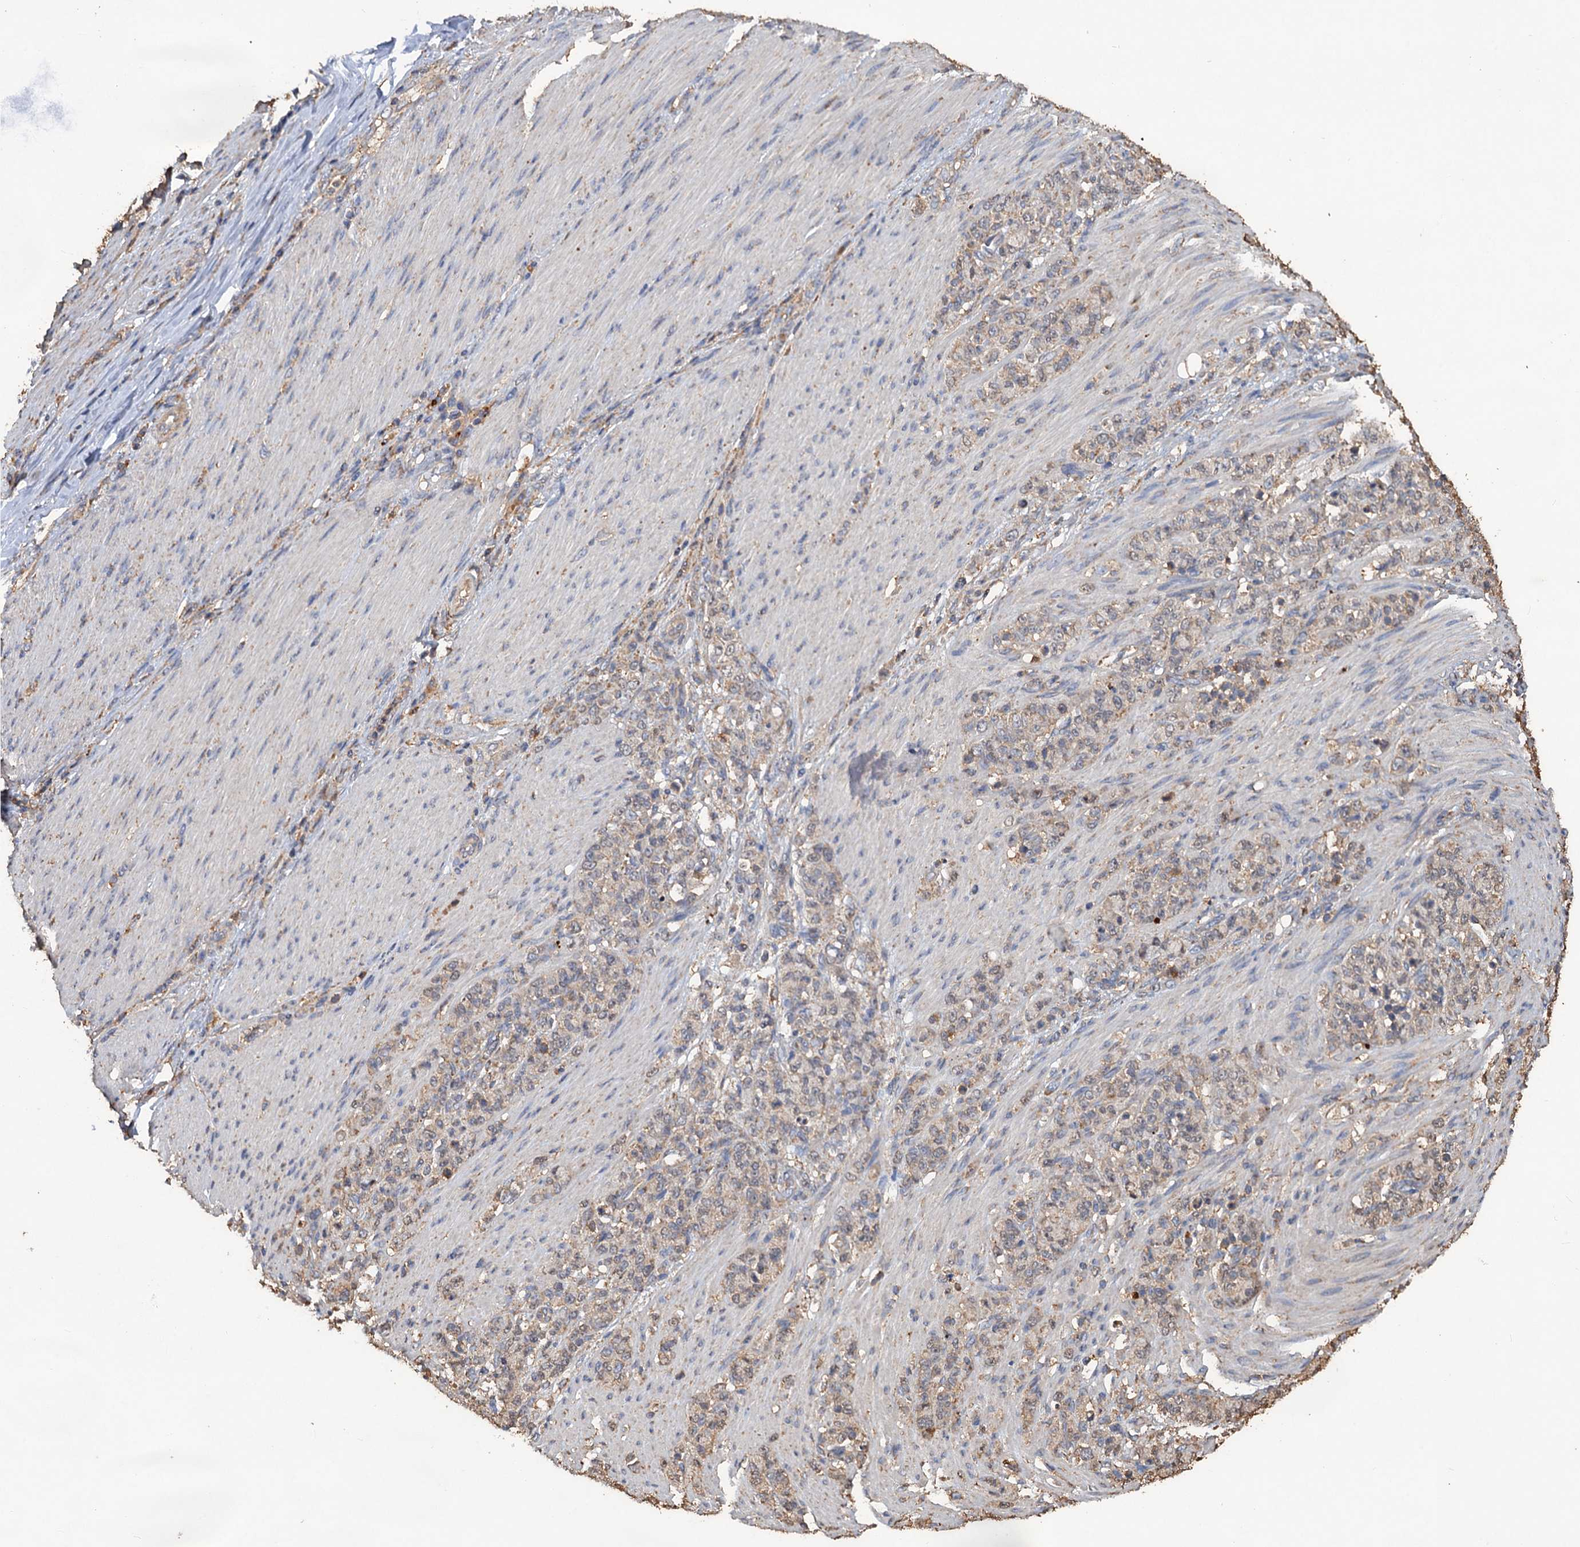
{"staining": {"intensity": "weak", "quantity": "25%-75%", "location": "cytoplasmic/membranous"}, "tissue": "stomach cancer", "cell_type": "Tumor cells", "image_type": "cancer", "snomed": [{"axis": "morphology", "description": "Adenocarcinoma, NOS"}, {"axis": "topography", "description": "Stomach"}], "caption": "A photomicrograph of human stomach adenocarcinoma stained for a protein displays weak cytoplasmic/membranous brown staining in tumor cells.", "gene": "SCUBE3", "patient": {"sex": "female", "age": 79}}